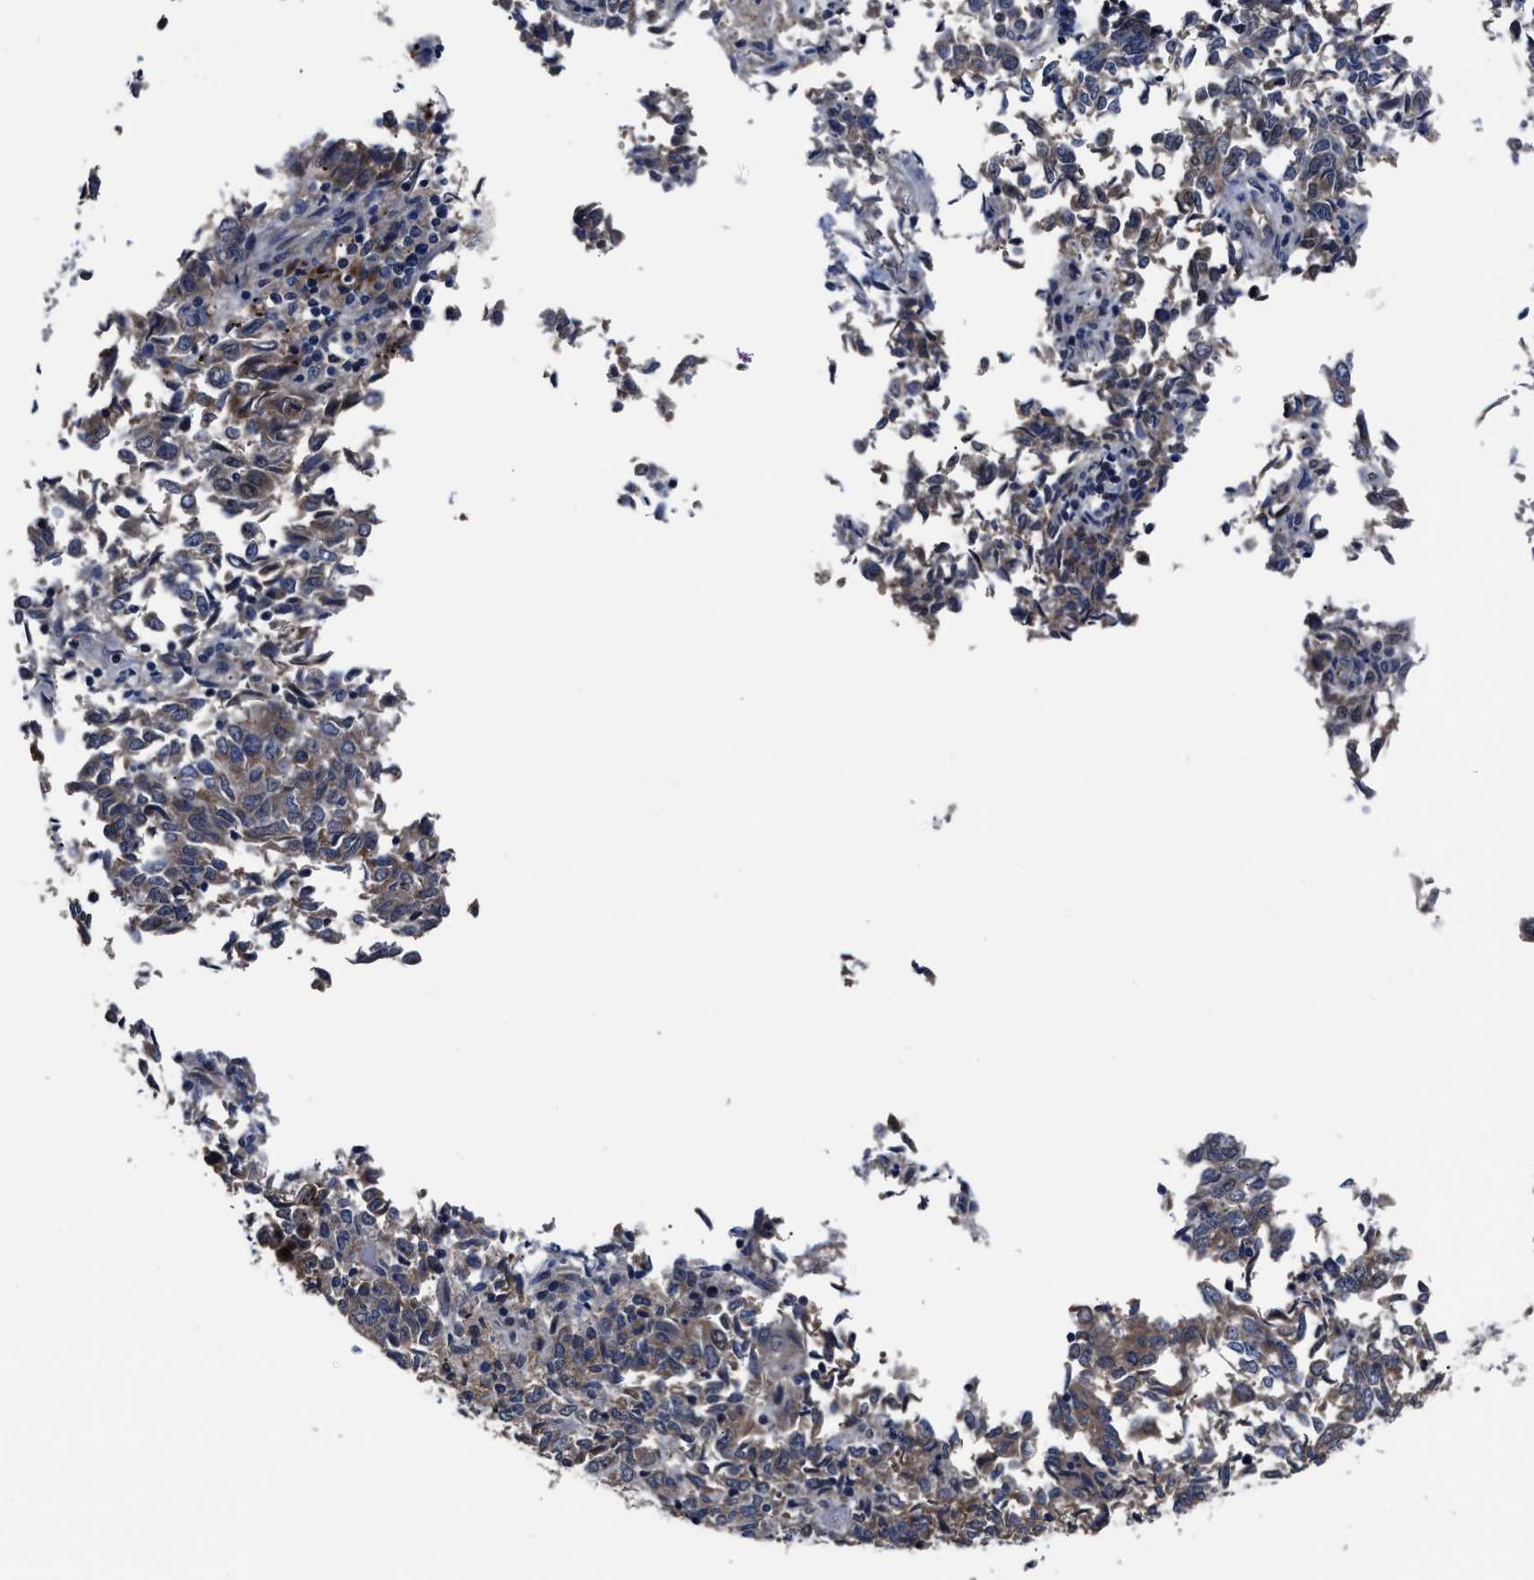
{"staining": {"intensity": "weak", "quantity": "25%-75%", "location": "cytoplasmic/membranous"}, "tissue": "endometrial cancer", "cell_type": "Tumor cells", "image_type": "cancer", "snomed": [{"axis": "morphology", "description": "Adenocarcinoma, NOS"}, {"axis": "topography", "description": "Endometrium"}], "caption": "Endometrial cancer tissue reveals weak cytoplasmic/membranous staining in about 25%-75% of tumor cells, visualized by immunohistochemistry.", "gene": "RSBN1L", "patient": {"sex": "female", "age": 80}}